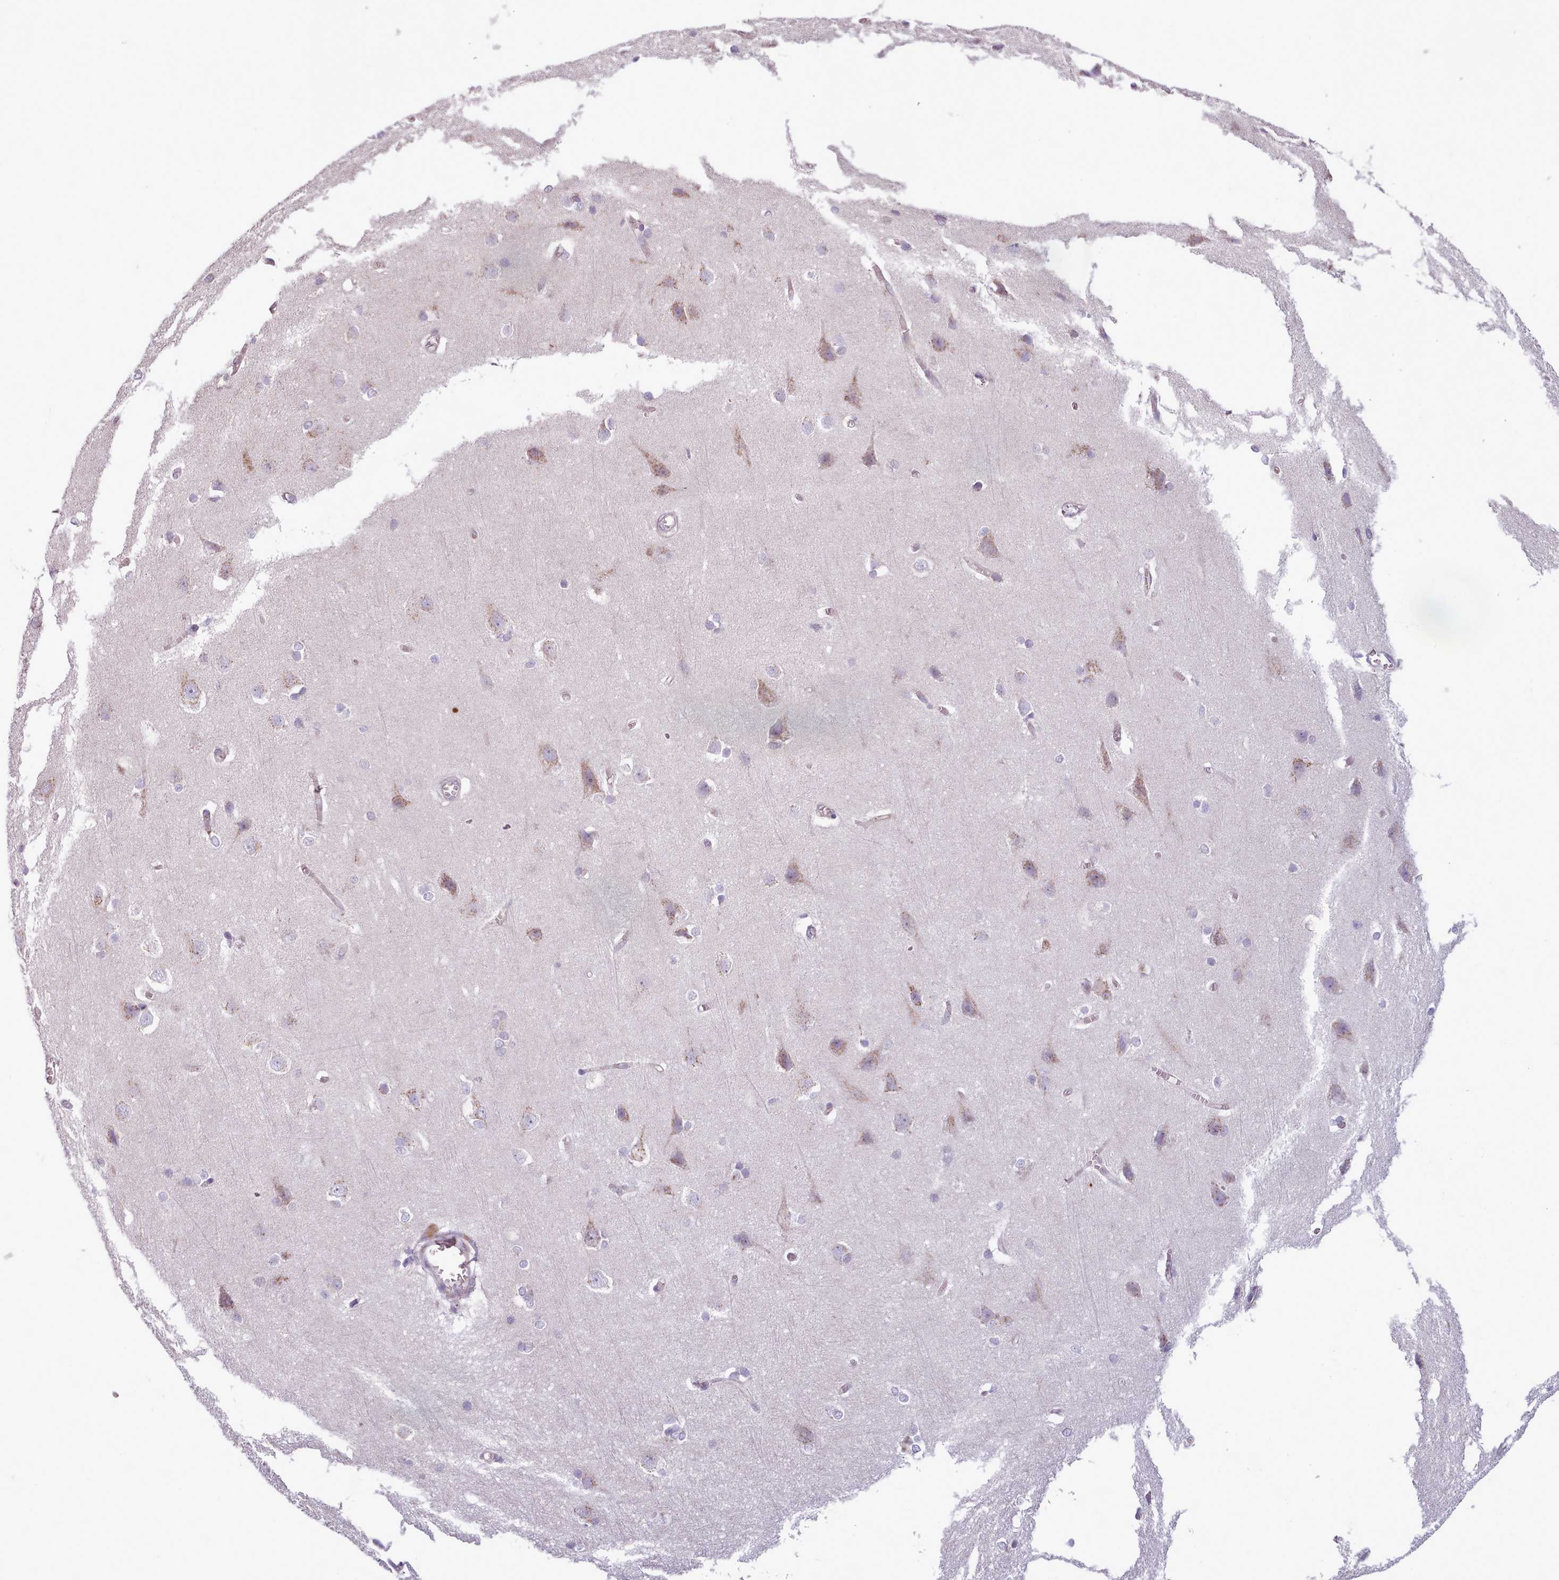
{"staining": {"intensity": "negative", "quantity": "none", "location": "none"}, "tissue": "cerebral cortex", "cell_type": "Endothelial cells", "image_type": "normal", "snomed": [{"axis": "morphology", "description": "Normal tissue, NOS"}, {"axis": "topography", "description": "Cerebral cortex"}], "caption": "A photomicrograph of human cerebral cortex is negative for staining in endothelial cells. (Immunohistochemistry (ihc), brightfield microscopy, high magnification).", "gene": "SLC52A3", "patient": {"sex": "male", "age": 37}}